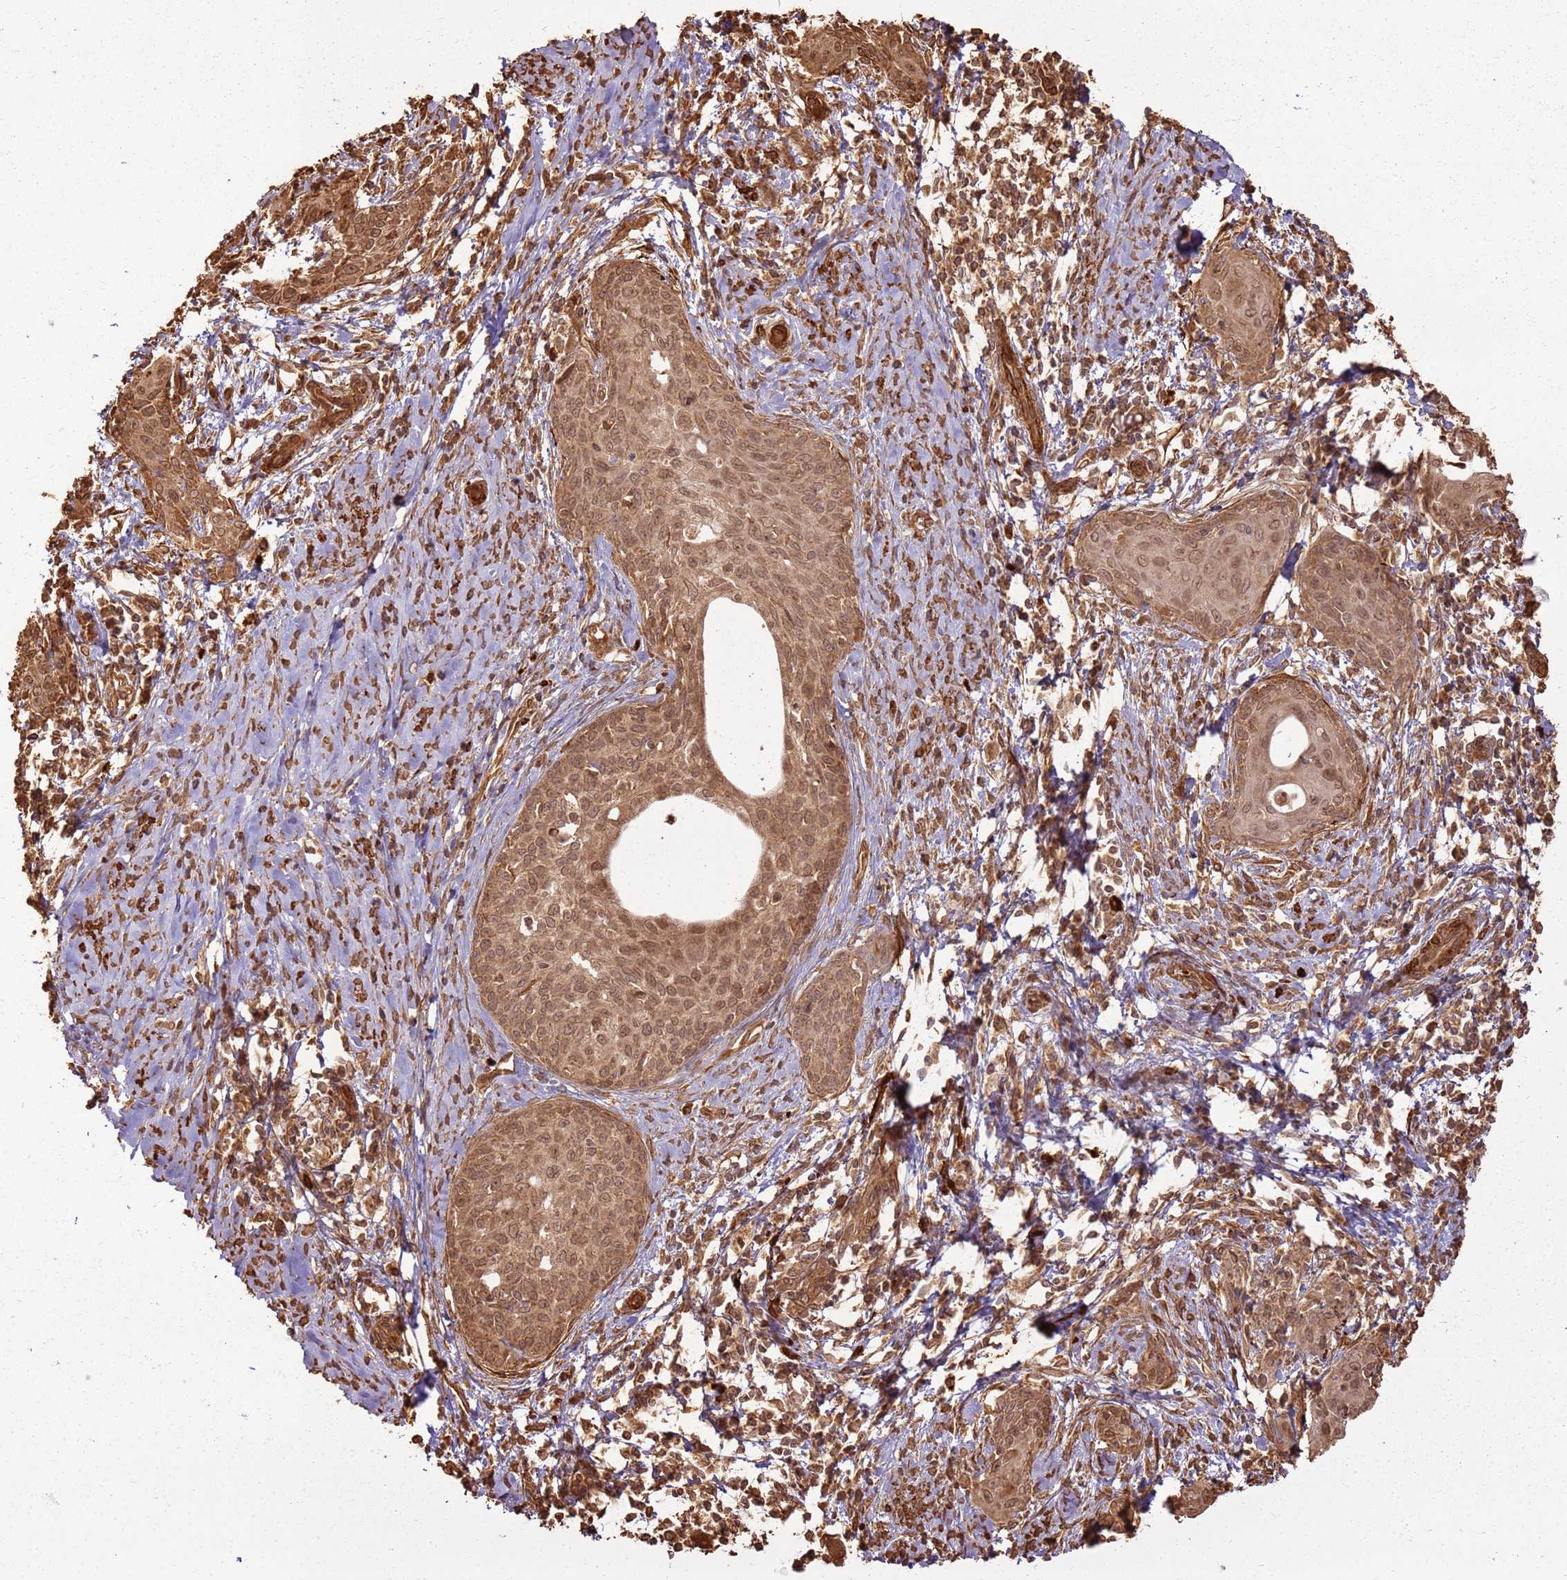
{"staining": {"intensity": "moderate", "quantity": ">75%", "location": "cytoplasmic/membranous,nuclear"}, "tissue": "cervical cancer", "cell_type": "Tumor cells", "image_type": "cancer", "snomed": [{"axis": "morphology", "description": "Squamous cell carcinoma, NOS"}, {"axis": "topography", "description": "Cervix"}], "caption": "IHC micrograph of neoplastic tissue: squamous cell carcinoma (cervical) stained using immunohistochemistry displays medium levels of moderate protein expression localized specifically in the cytoplasmic/membranous and nuclear of tumor cells, appearing as a cytoplasmic/membranous and nuclear brown color.", "gene": "DDX59", "patient": {"sex": "female", "age": 52}}